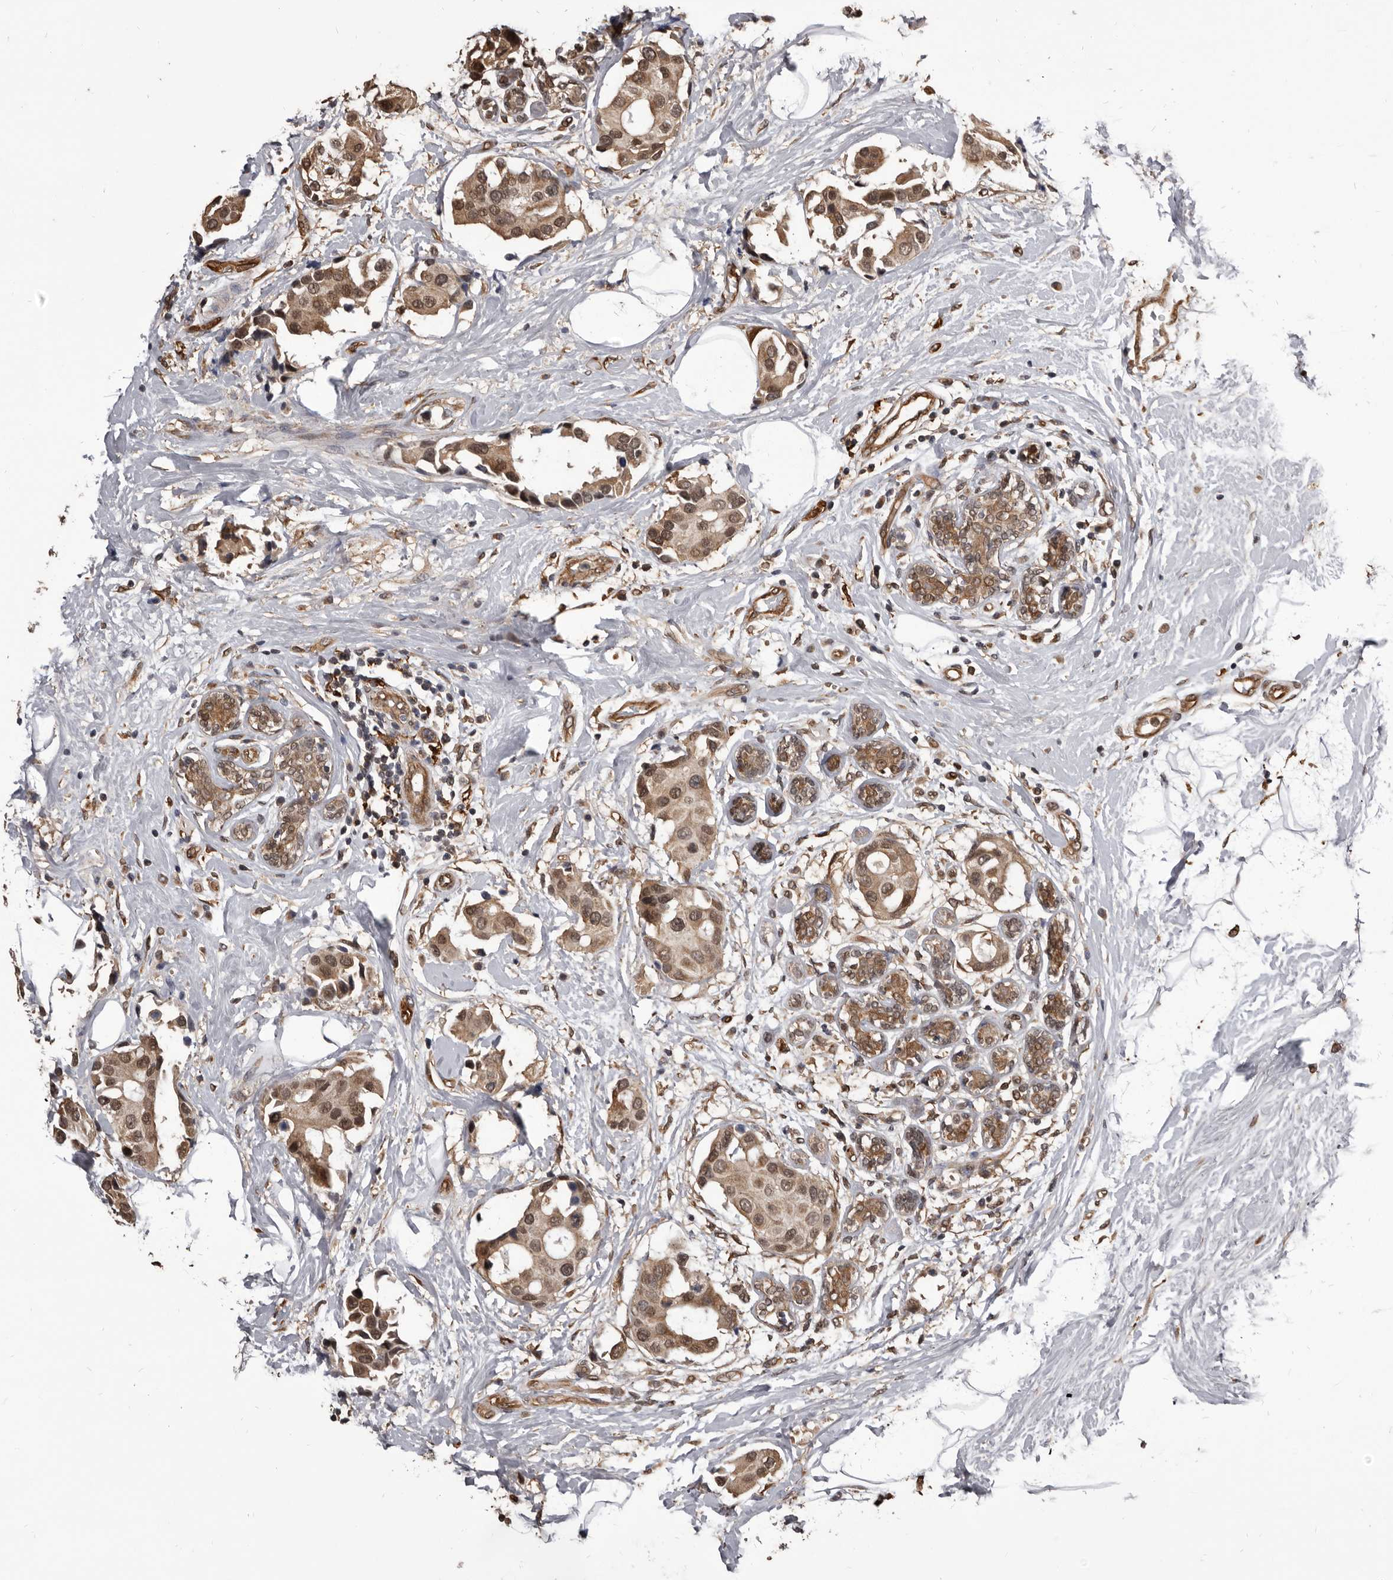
{"staining": {"intensity": "moderate", "quantity": ">75%", "location": "cytoplasmic/membranous,nuclear"}, "tissue": "breast cancer", "cell_type": "Tumor cells", "image_type": "cancer", "snomed": [{"axis": "morphology", "description": "Normal tissue, NOS"}, {"axis": "morphology", "description": "Duct carcinoma"}, {"axis": "topography", "description": "Breast"}], "caption": "Immunohistochemistry (IHC) micrograph of neoplastic tissue: human infiltrating ductal carcinoma (breast) stained using IHC reveals medium levels of moderate protein expression localized specifically in the cytoplasmic/membranous and nuclear of tumor cells, appearing as a cytoplasmic/membranous and nuclear brown color.", "gene": "ADAMTS20", "patient": {"sex": "female", "age": 39}}